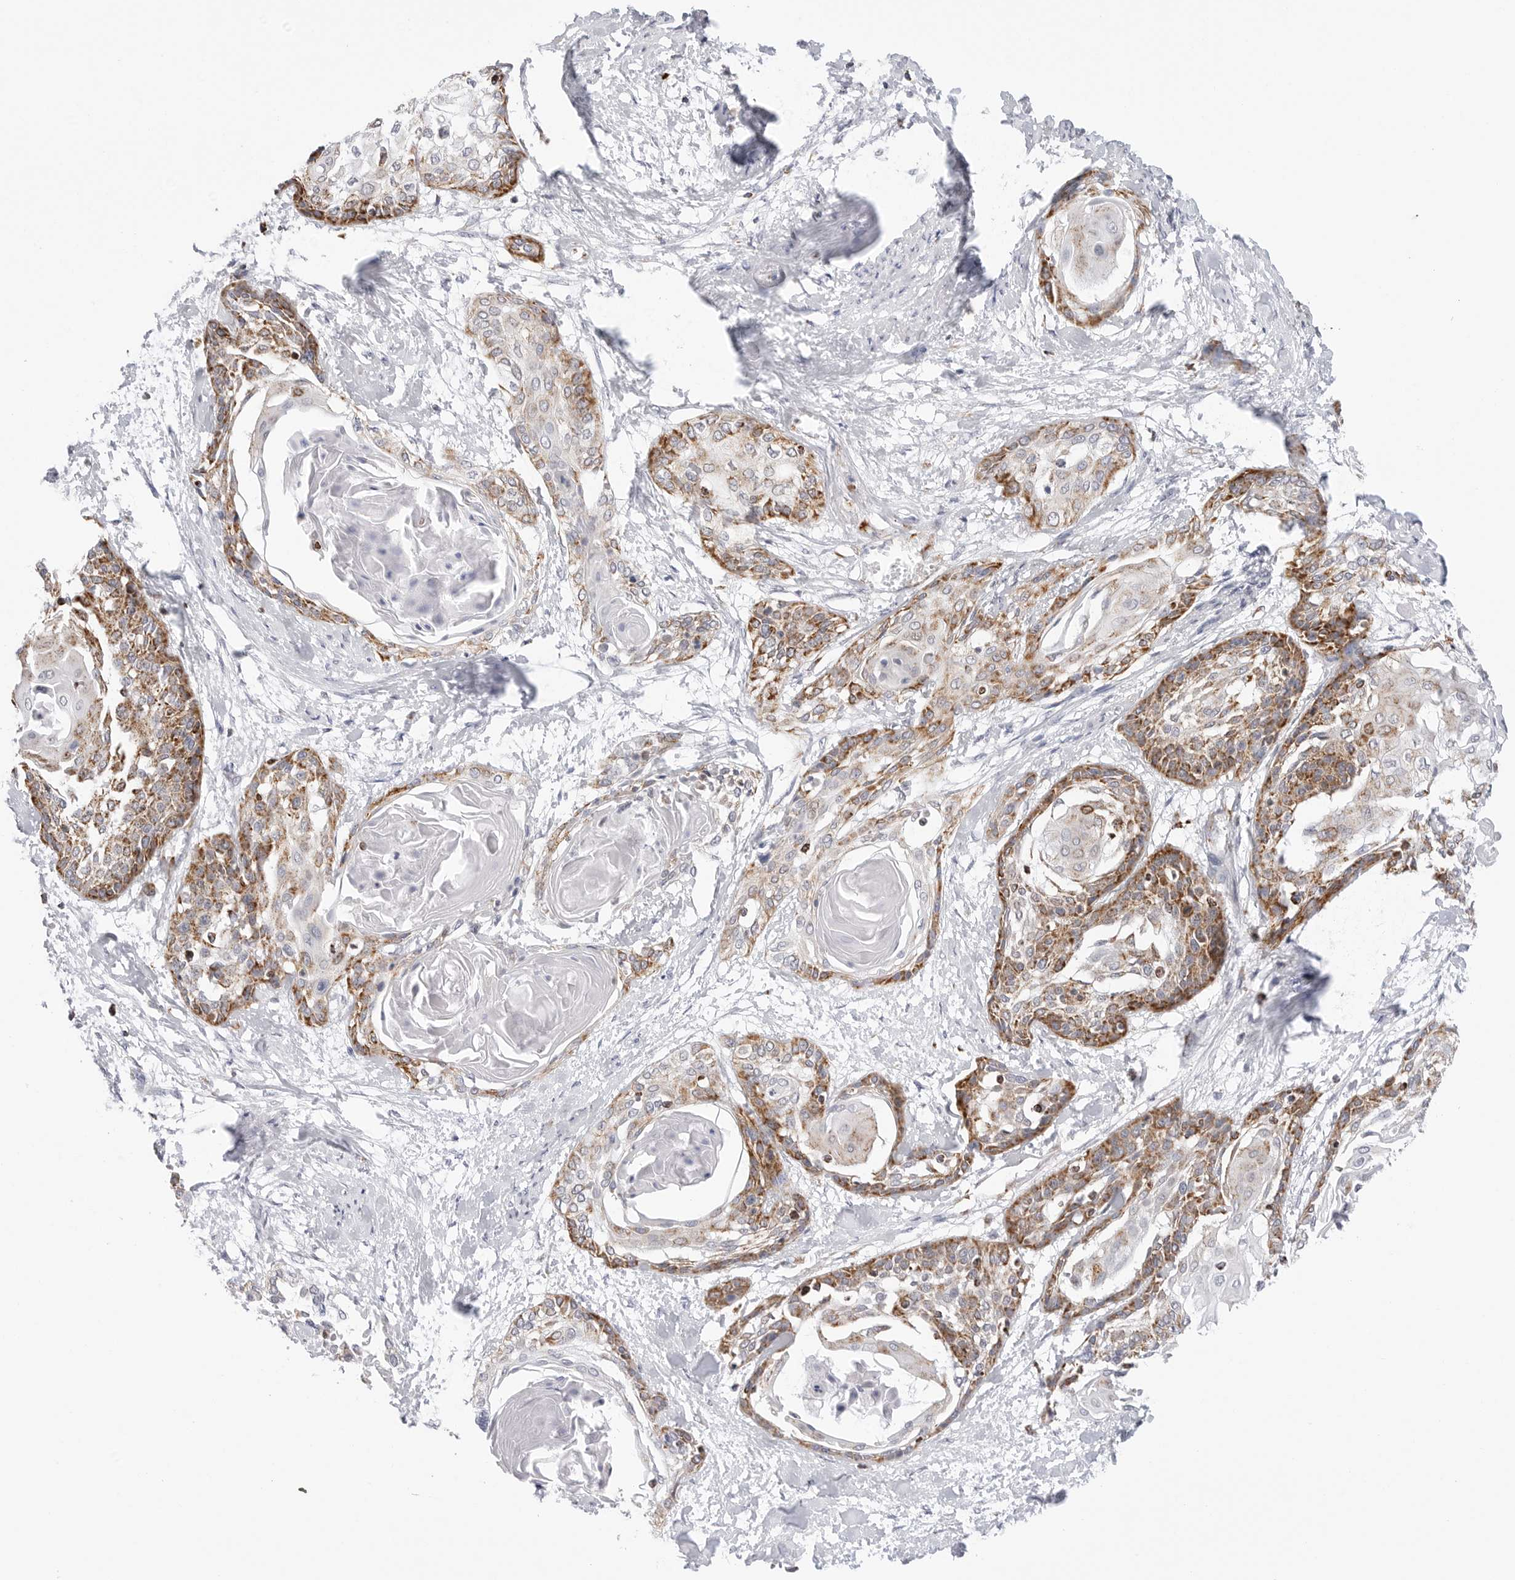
{"staining": {"intensity": "moderate", "quantity": "25%-75%", "location": "cytoplasmic/membranous"}, "tissue": "cervical cancer", "cell_type": "Tumor cells", "image_type": "cancer", "snomed": [{"axis": "morphology", "description": "Squamous cell carcinoma, NOS"}, {"axis": "topography", "description": "Cervix"}], "caption": "Cervical cancer stained with a brown dye exhibits moderate cytoplasmic/membranous positive staining in approximately 25%-75% of tumor cells.", "gene": "ATP5IF1", "patient": {"sex": "female", "age": 57}}